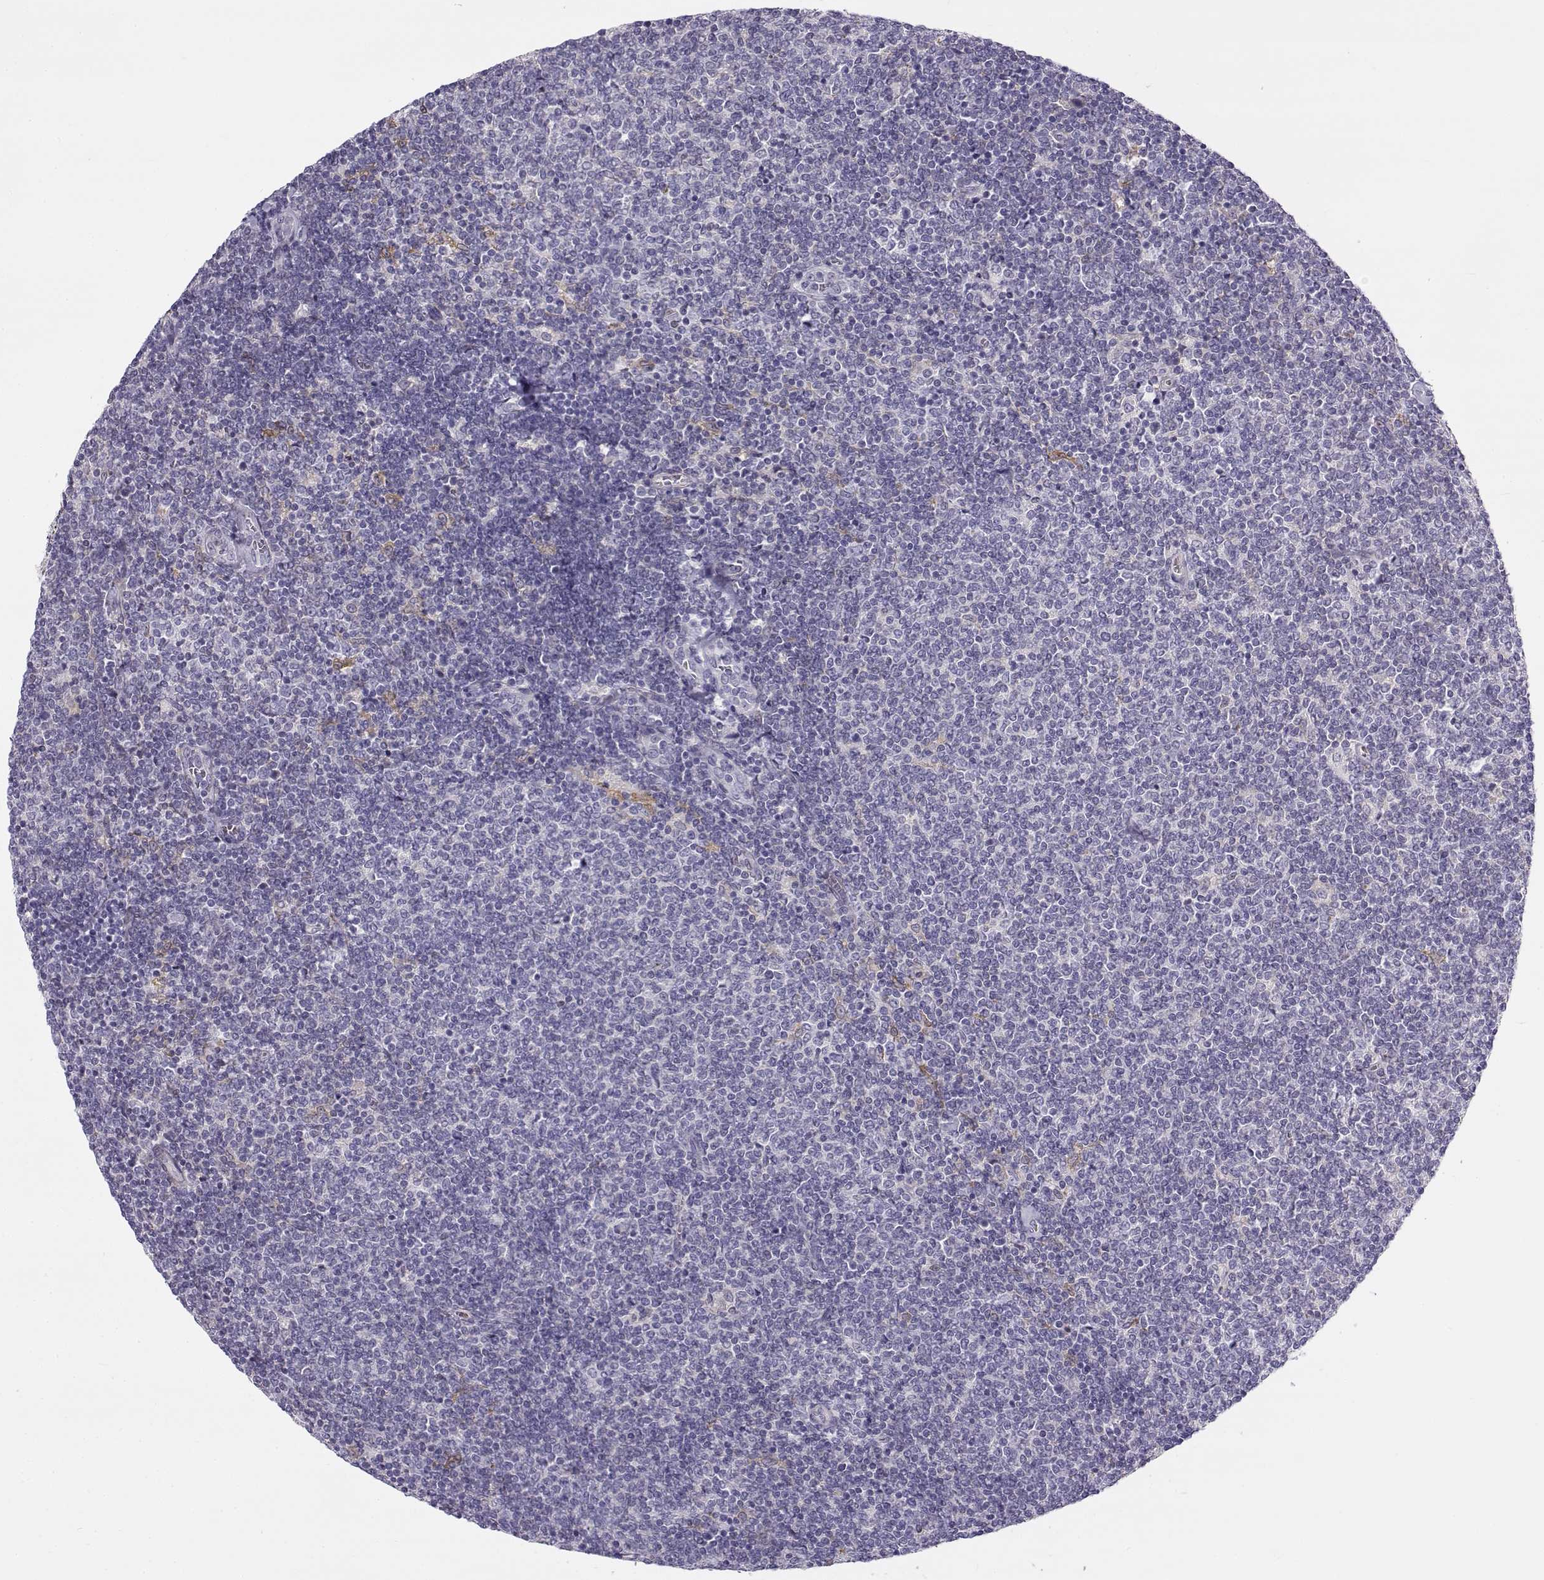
{"staining": {"intensity": "negative", "quantity": "none", "location": "none"}, "tissue": "lymphoma", "cell_type": "Tumor cells", "image_type": "cancer", "snomed": [{"axis": "morphology", "description": "Malignant lymphoma, non-Hodgkin's type, Low grade"}, {"axis": "topography", "description": "Lymph node"}], "caption": "Immunohistochemistry histopathology image of neoplastic tissue: human malignant lymphoma, non-Hodgkin's type (low-grade) stained with DAB exhibits no significant protein positivity in tumor cells.", "gene": "UCP3", "patient": {"sex": "male", "age": 52}}